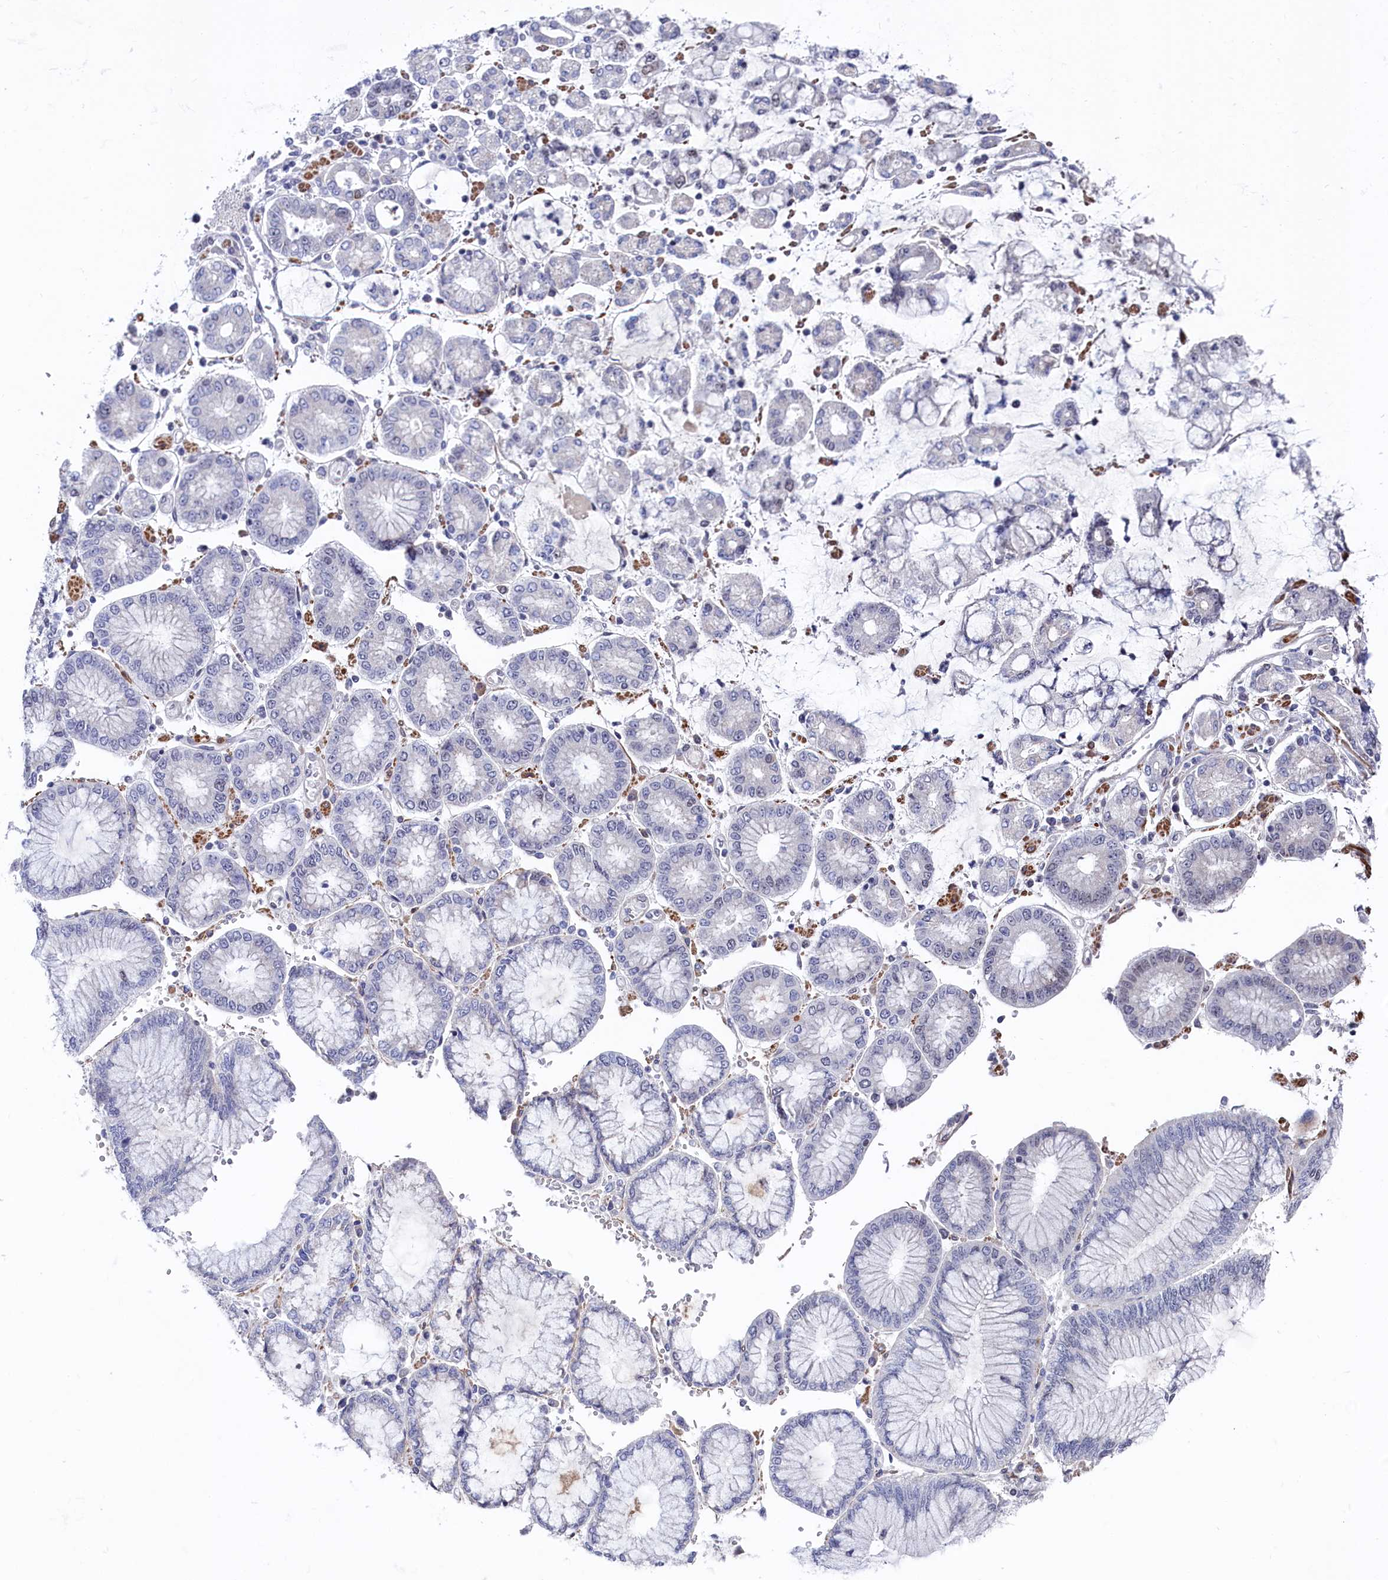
{"staining": {"intensity": "negative", "quantity": "none", "location": "none"}, "tissue": "stomach cancer", "cell_type": "Tumor cells", "image_type": "cancer", "snomed": [{"axis": "morphology", "description": "Adenocarcinoma, NOS"}, {"axis": "topography", "description": "Stomach"}], "caption": "There is no significant expression in tumor cells of stomach adenocarcinoma. (DAB (3,3'-diaminobenzidine) immunohistochemistry (IHC) visualized using brightfield microscopy, high magnification).", "gene": "TIGD4", "patient": {"sex": "male", "age": 76}}